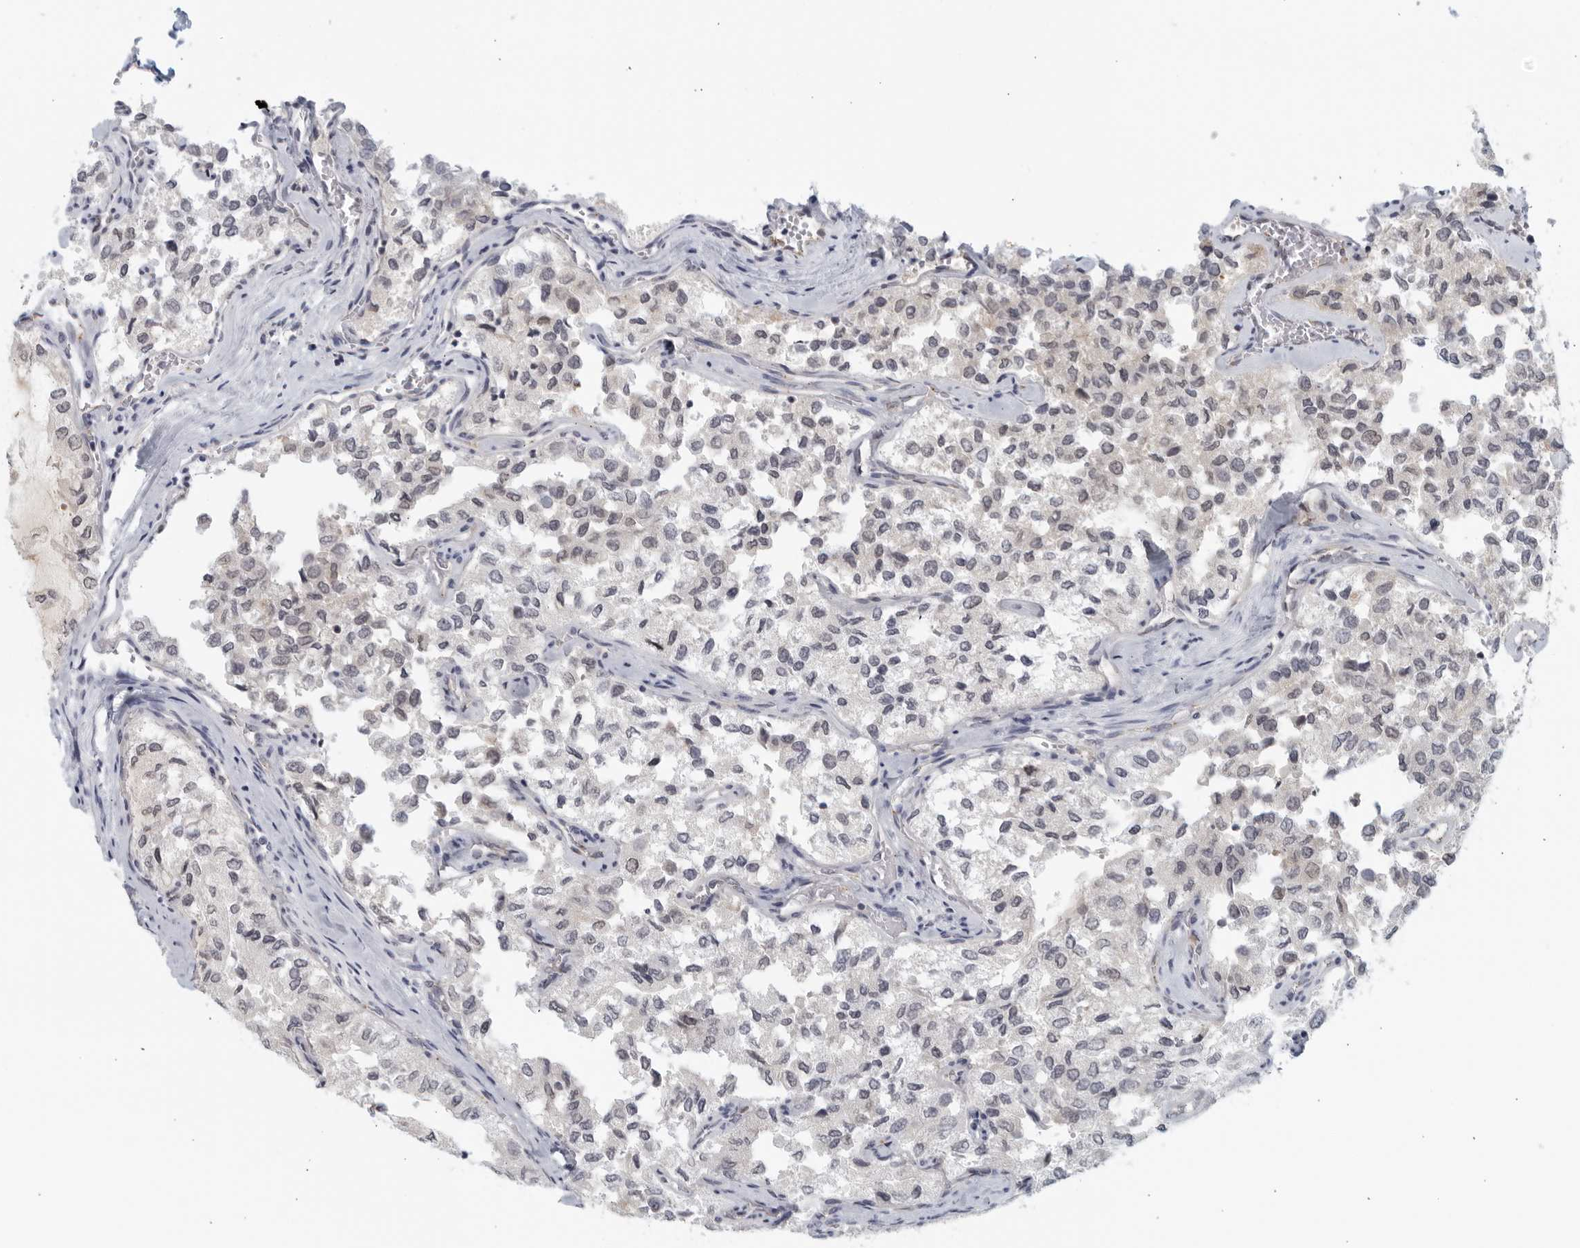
{"staining": {"intensity": "negative", "quantity": "none", "location": "none"}, "tissue": "thyroid cancer", "cell_type": "Tumor cells", "image_type": "cancer", "snomed": [{"axis": "morphology", "description": "Follicular adenoma carcinoma, NOS"}, {"axis": "topography", "description": "Thyroid gland"}], "caption": "Tumor cells show no significant protein positivity in thyroid follicular adenoma carcinoma.", "gene": "MATN1", "patient": {"sex": "male", "age": 75}}